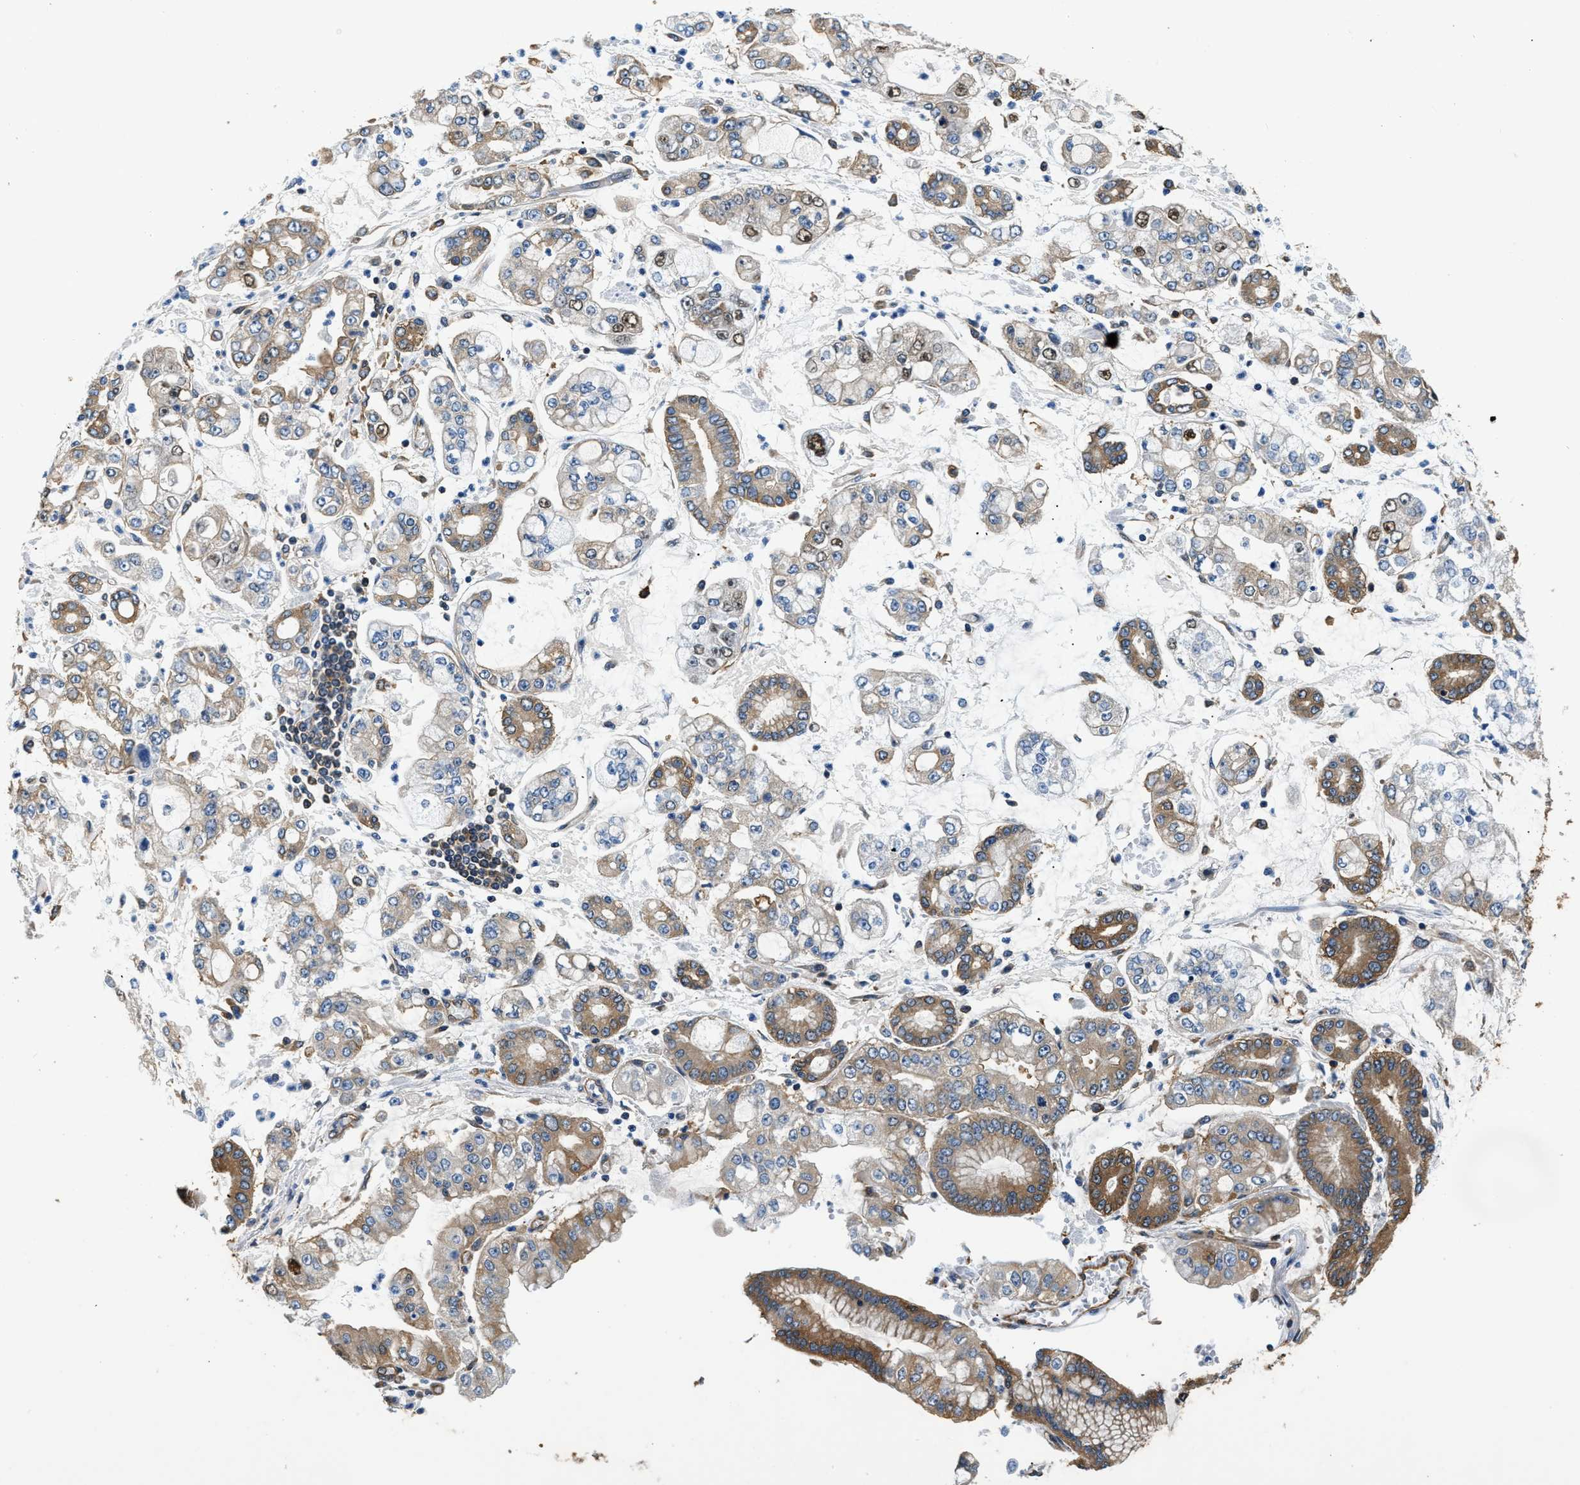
{"staining": {"intensity": "moderate", "quantity": "<25%", "location": "cytoplasmic/membranous"}, "tissue": "stomach cancer", "cell_type": "Tumor cells", "image_type": "cancer", "snomed": [{"axis": "morphology", "description": "Adenocarcinoma, NOS"}, {"axis": "topography", "description": "Stomach"}], "caption": "This photomicrograph demonstrates stomach cancer (adenocarcinoma) stained with immunohistochemistry to label a protein in brown. The cytoplasmic/membranous of tumor cells show moderate positivity for the protein. Nuclei are counter-stained blue.", "gene": "PPP2R1B", "patient": {"sex": "male", "age": 76}}